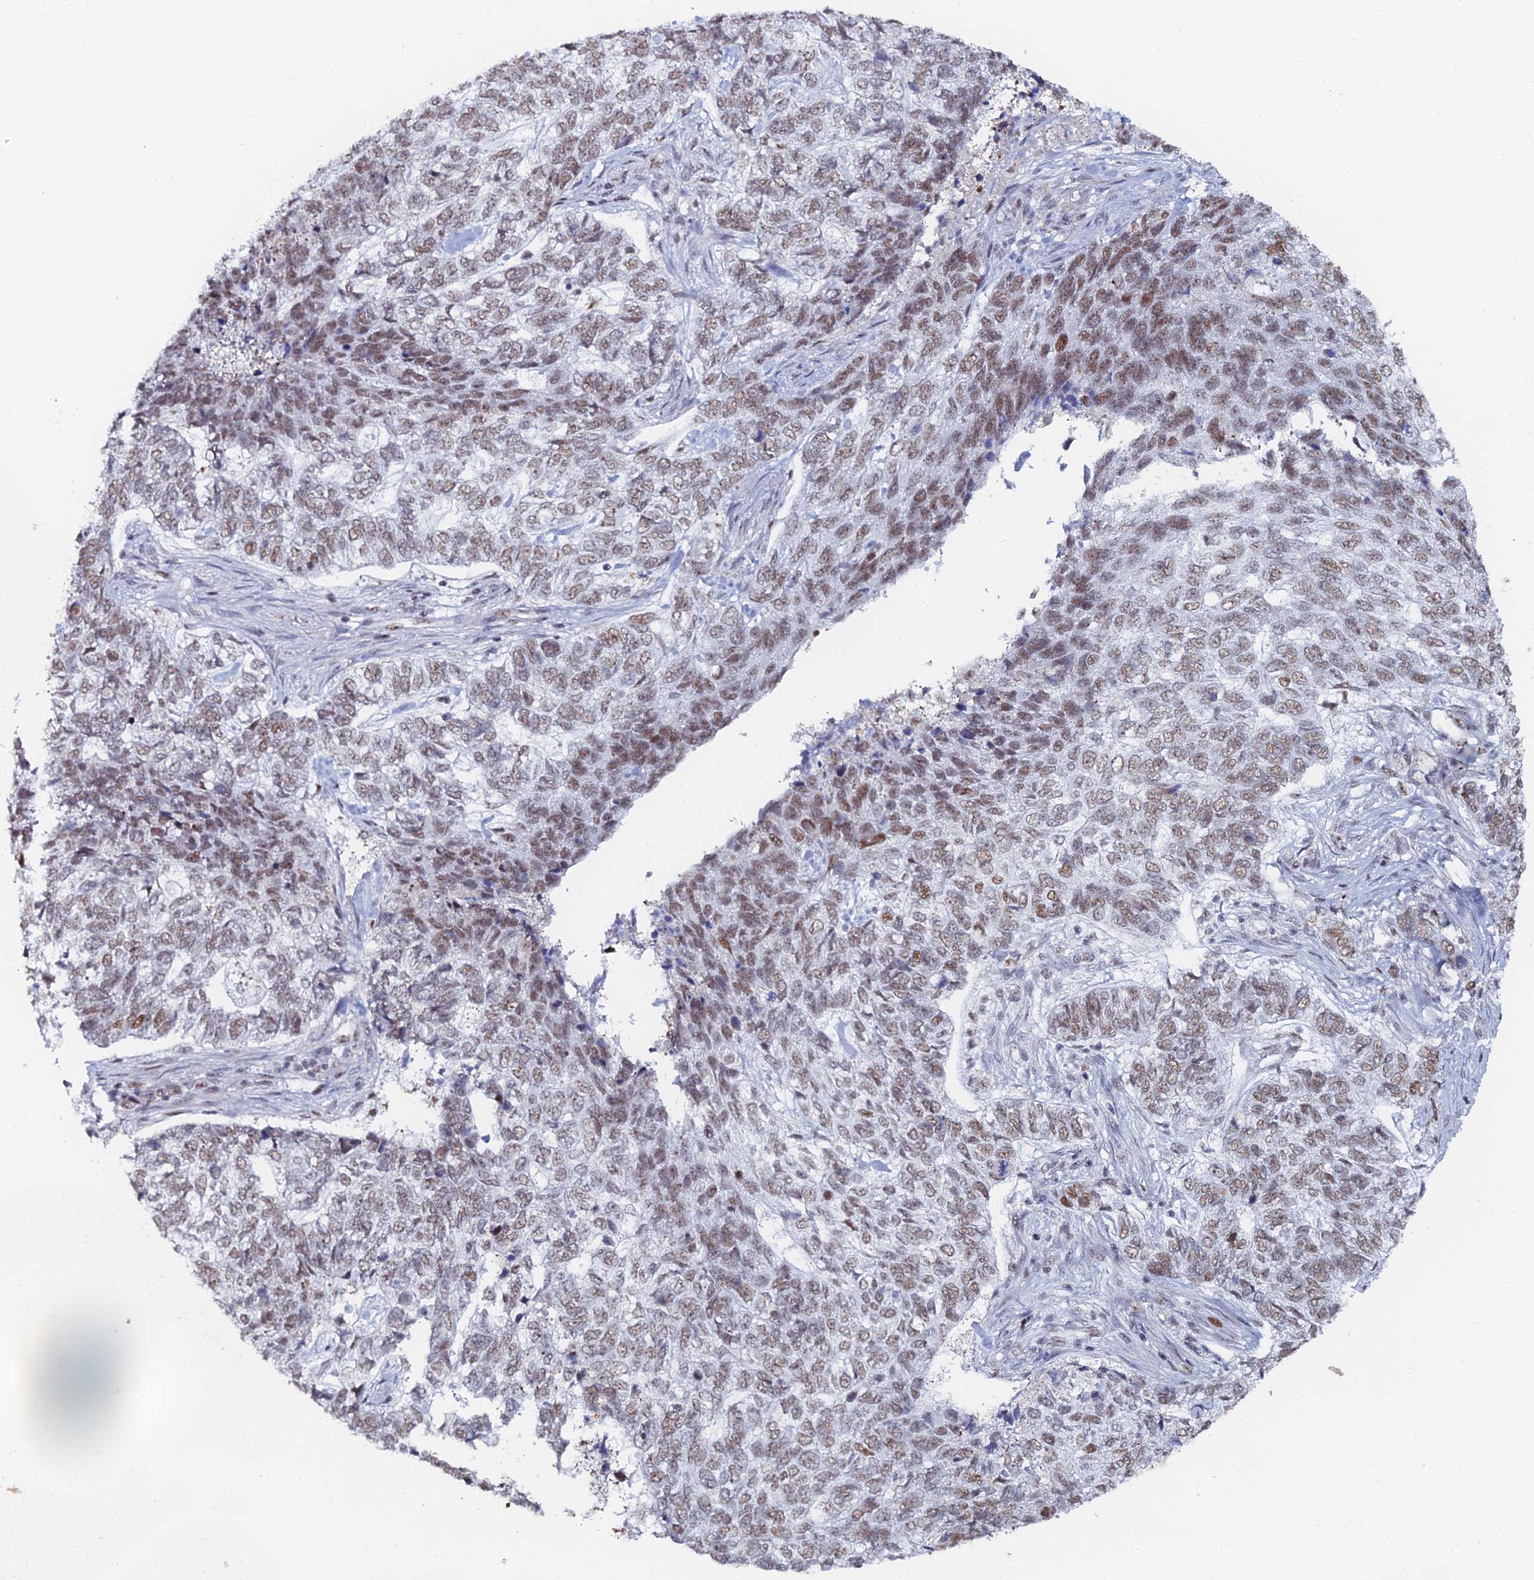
{"staining": {"intensity": "moderate", "quantity": ">75%", "location": "nuclear"}, "tissue": "skin cancer", "cell_type": "Tumor cells", "image_type": "cancer", "snomed": [{"axis": "morphology", "description": "Basal cell carcinoma"}, {"axis": "topography", "description": "Skin"}], "caption": "Immunohistochemistry (IHC) micrograph of neoplastic tissue: skin cancer stained using immunohistochemistry shows medium levels of moderate protein expression localized specifically in the nuclear of tumor cells, appearing as a nuclear brown color.", "gene": "GSC2", "patient": {"sex": "female", "age": 65}}